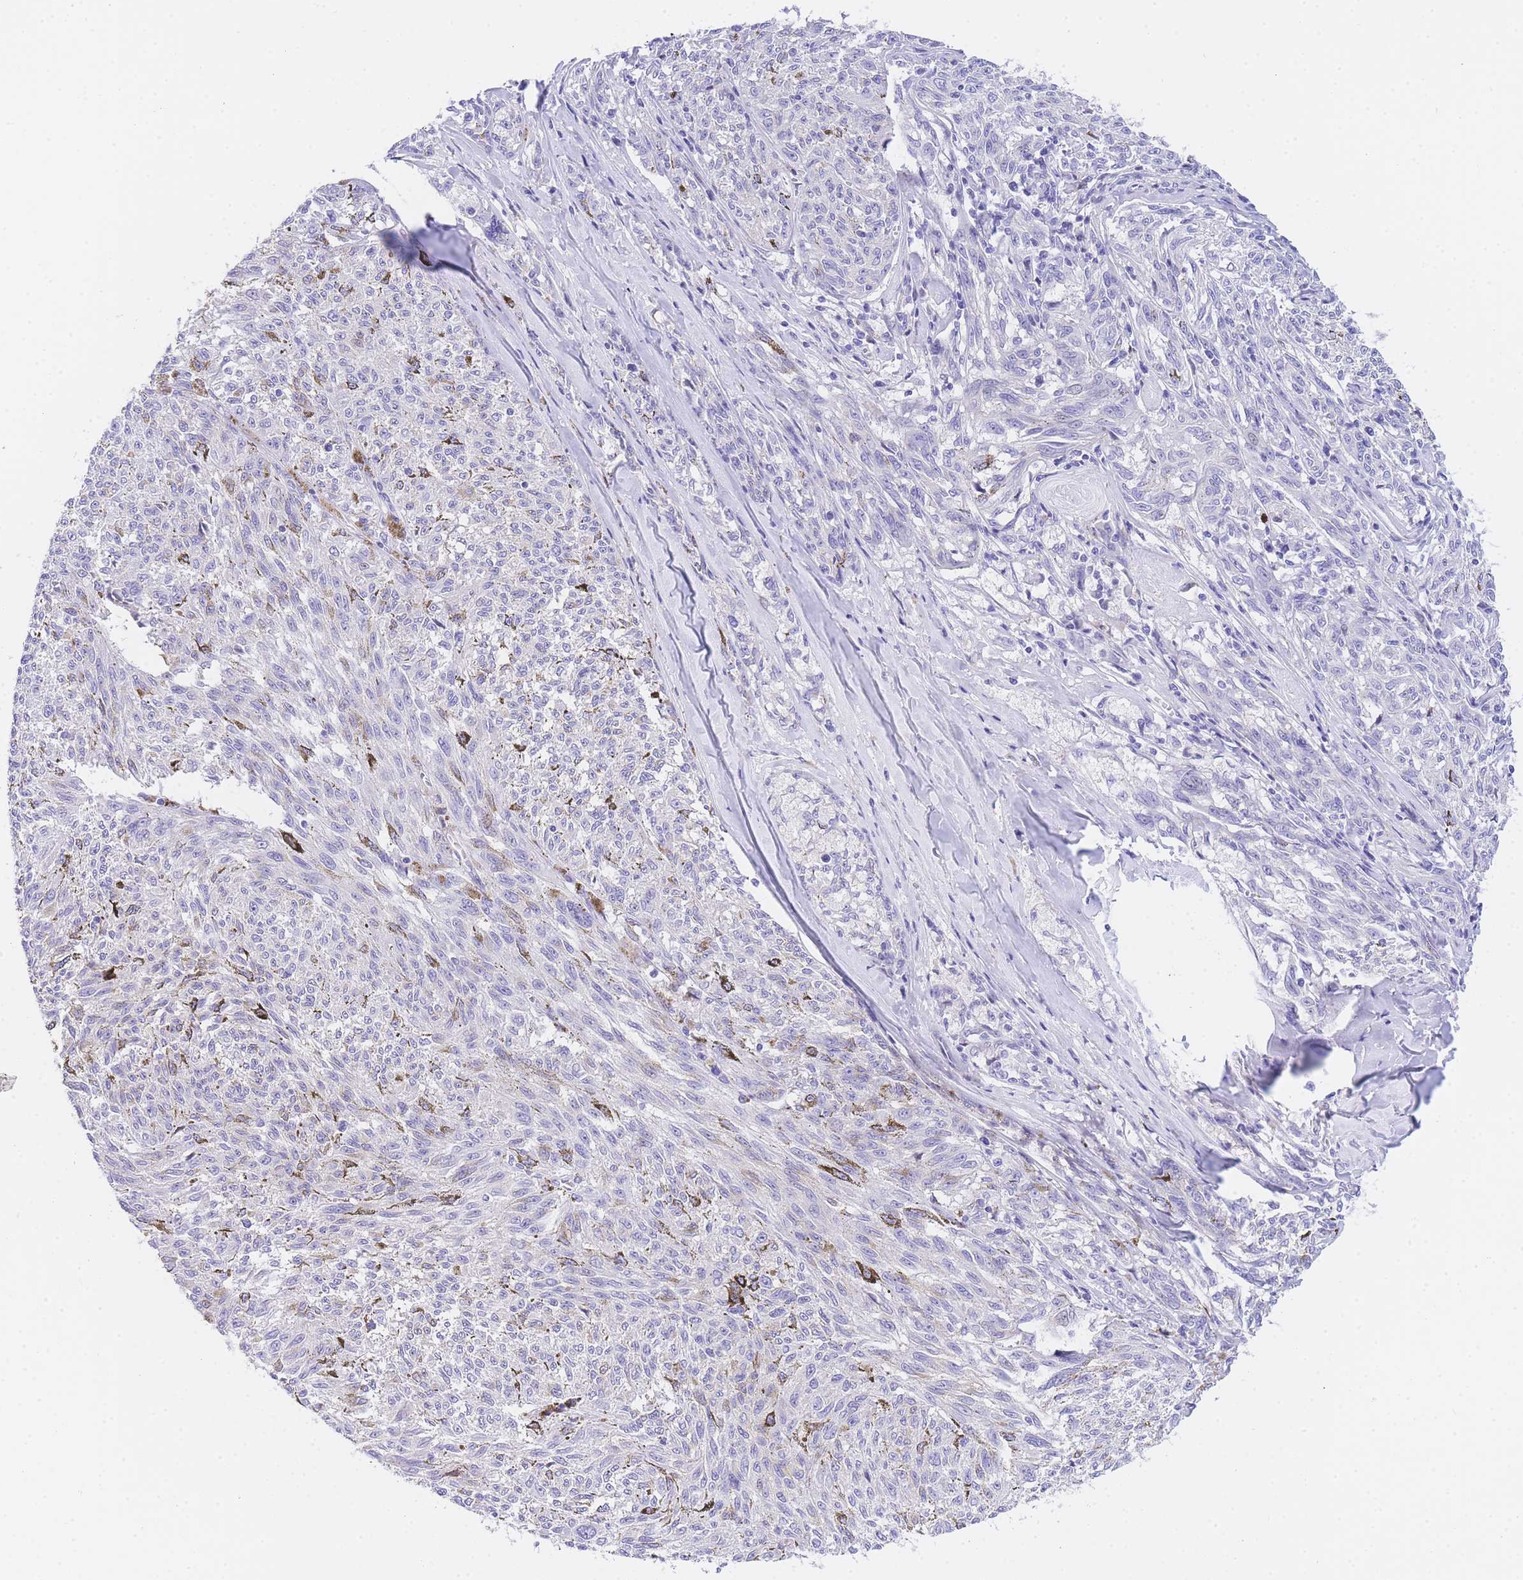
{"staining": {"intensity": "negative", "quantity": "none", "location": "none"}, "tissue": "melanoma", "cell_type": "Tumor cells", "image_type": "cancer", "snomed": [{"axis": "morphology", "description": "Malignant melanoma, NOS"}, {"axis": "topography", "description": "Skin"}], "caption": "High power microscopy photomicrograph of an IHC micrograph of malignant melanoma, revealing no significant staining in tumor cells.", "gene": "TIFAB", "patient": {"sex": "female", "age": 72}}